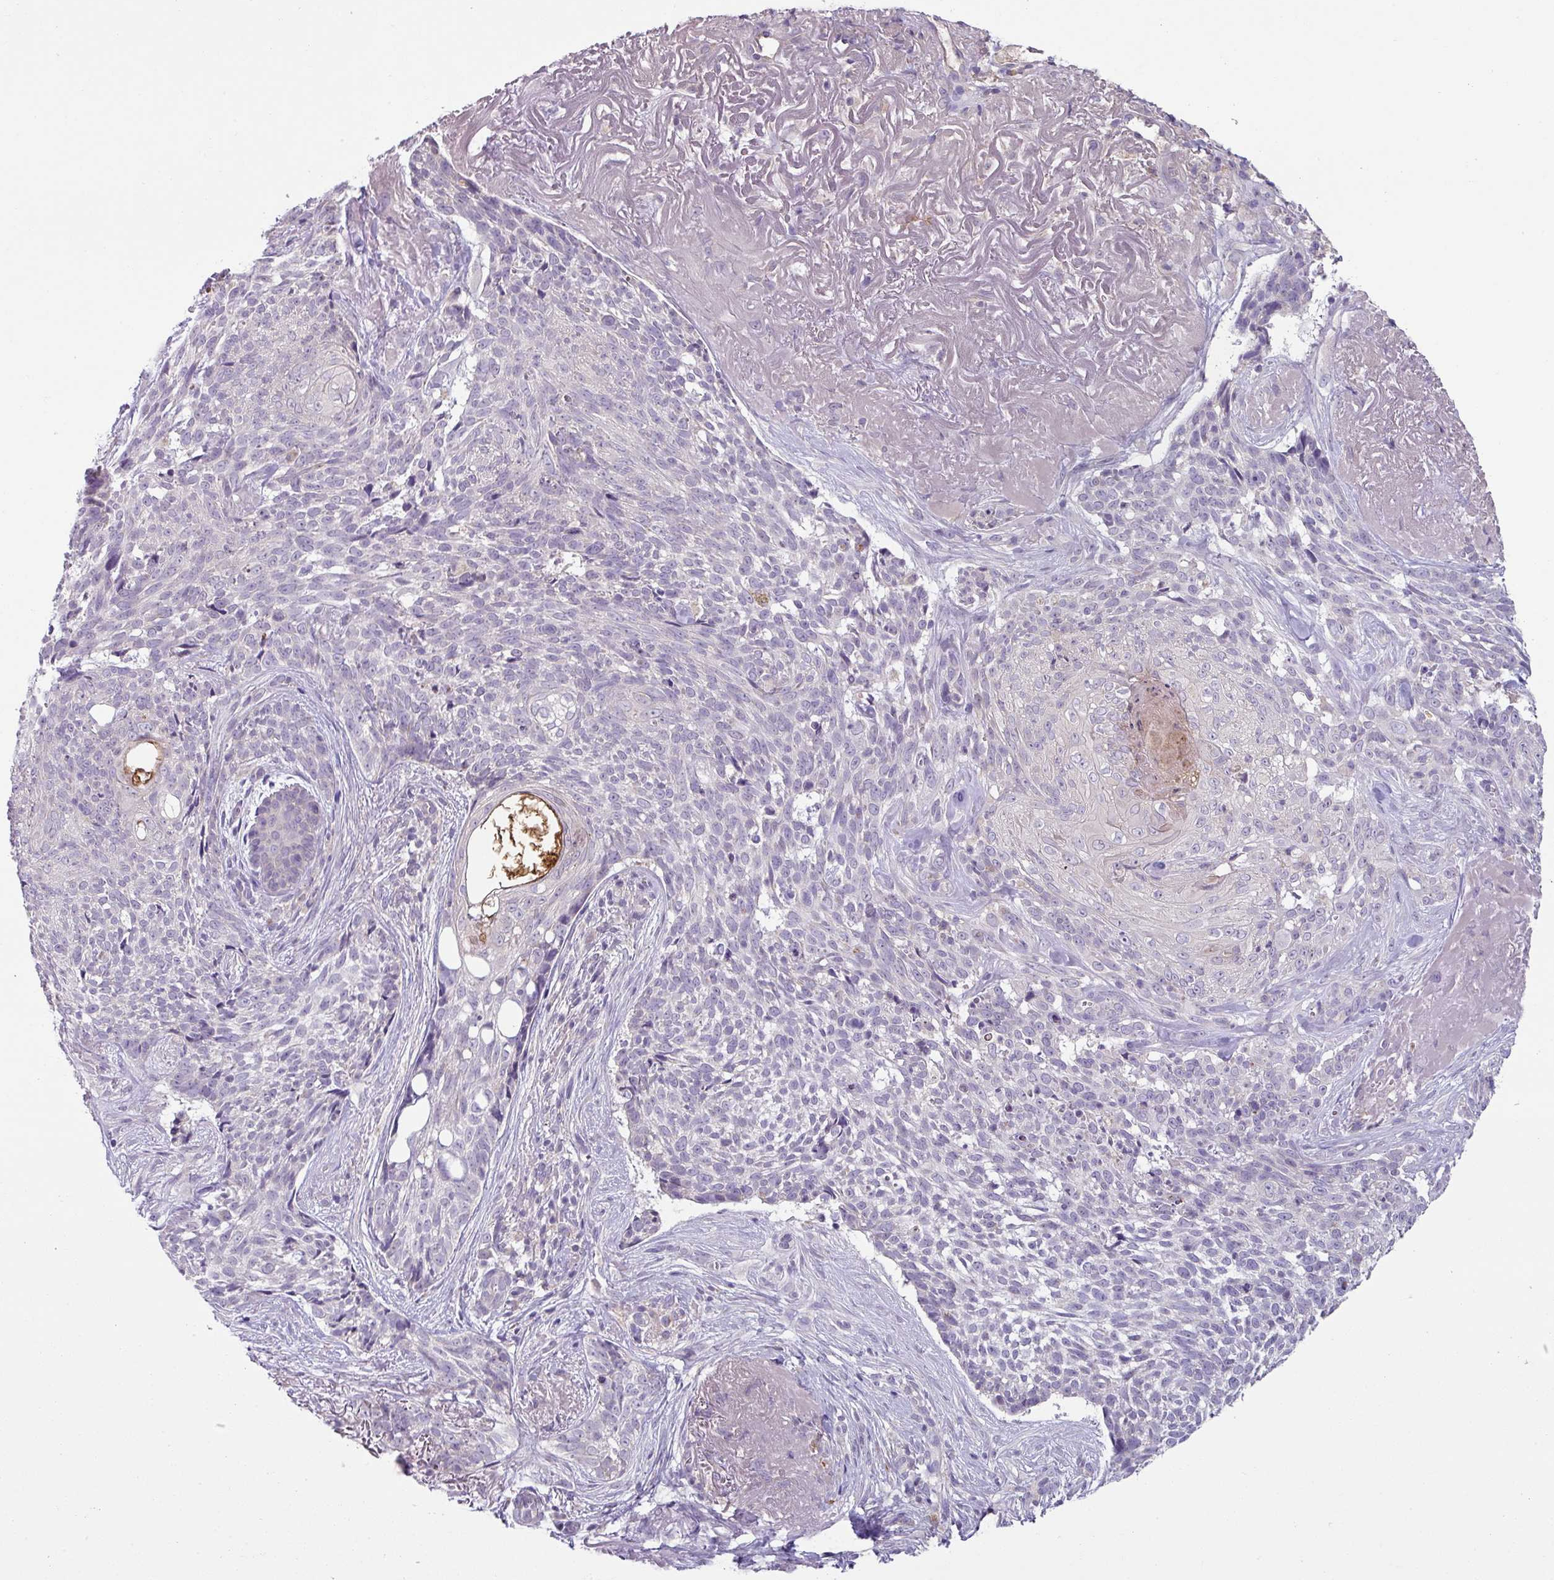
{"staining": {"intensity": "negative", "quantity": "none", "location": "none"}, "tissue": "skin cancer", "cell_type": "Tumor cells", "image_type": "cancer", "snomed": [{"axis": "morphology", "description": "Basal cell carcinoma"}, {"axis": "topography", "description": "Skin"}, {"axis": "topography", "description": "Skin of face"}], "caption": "Immunohistochemistry (IHC) photomicrograph of neoplastic tissue: human skin cancer (basal cell carcinoma) stained with DAB displays no significant protein expression in tumor cells. Brightfield microscopy of immunohistochemistry stained with DAB (brown) and hematoxylin (blue), captured at high magnification.", "gene": "LRRC9", "patient": {"sex": "female", "age": 95}}